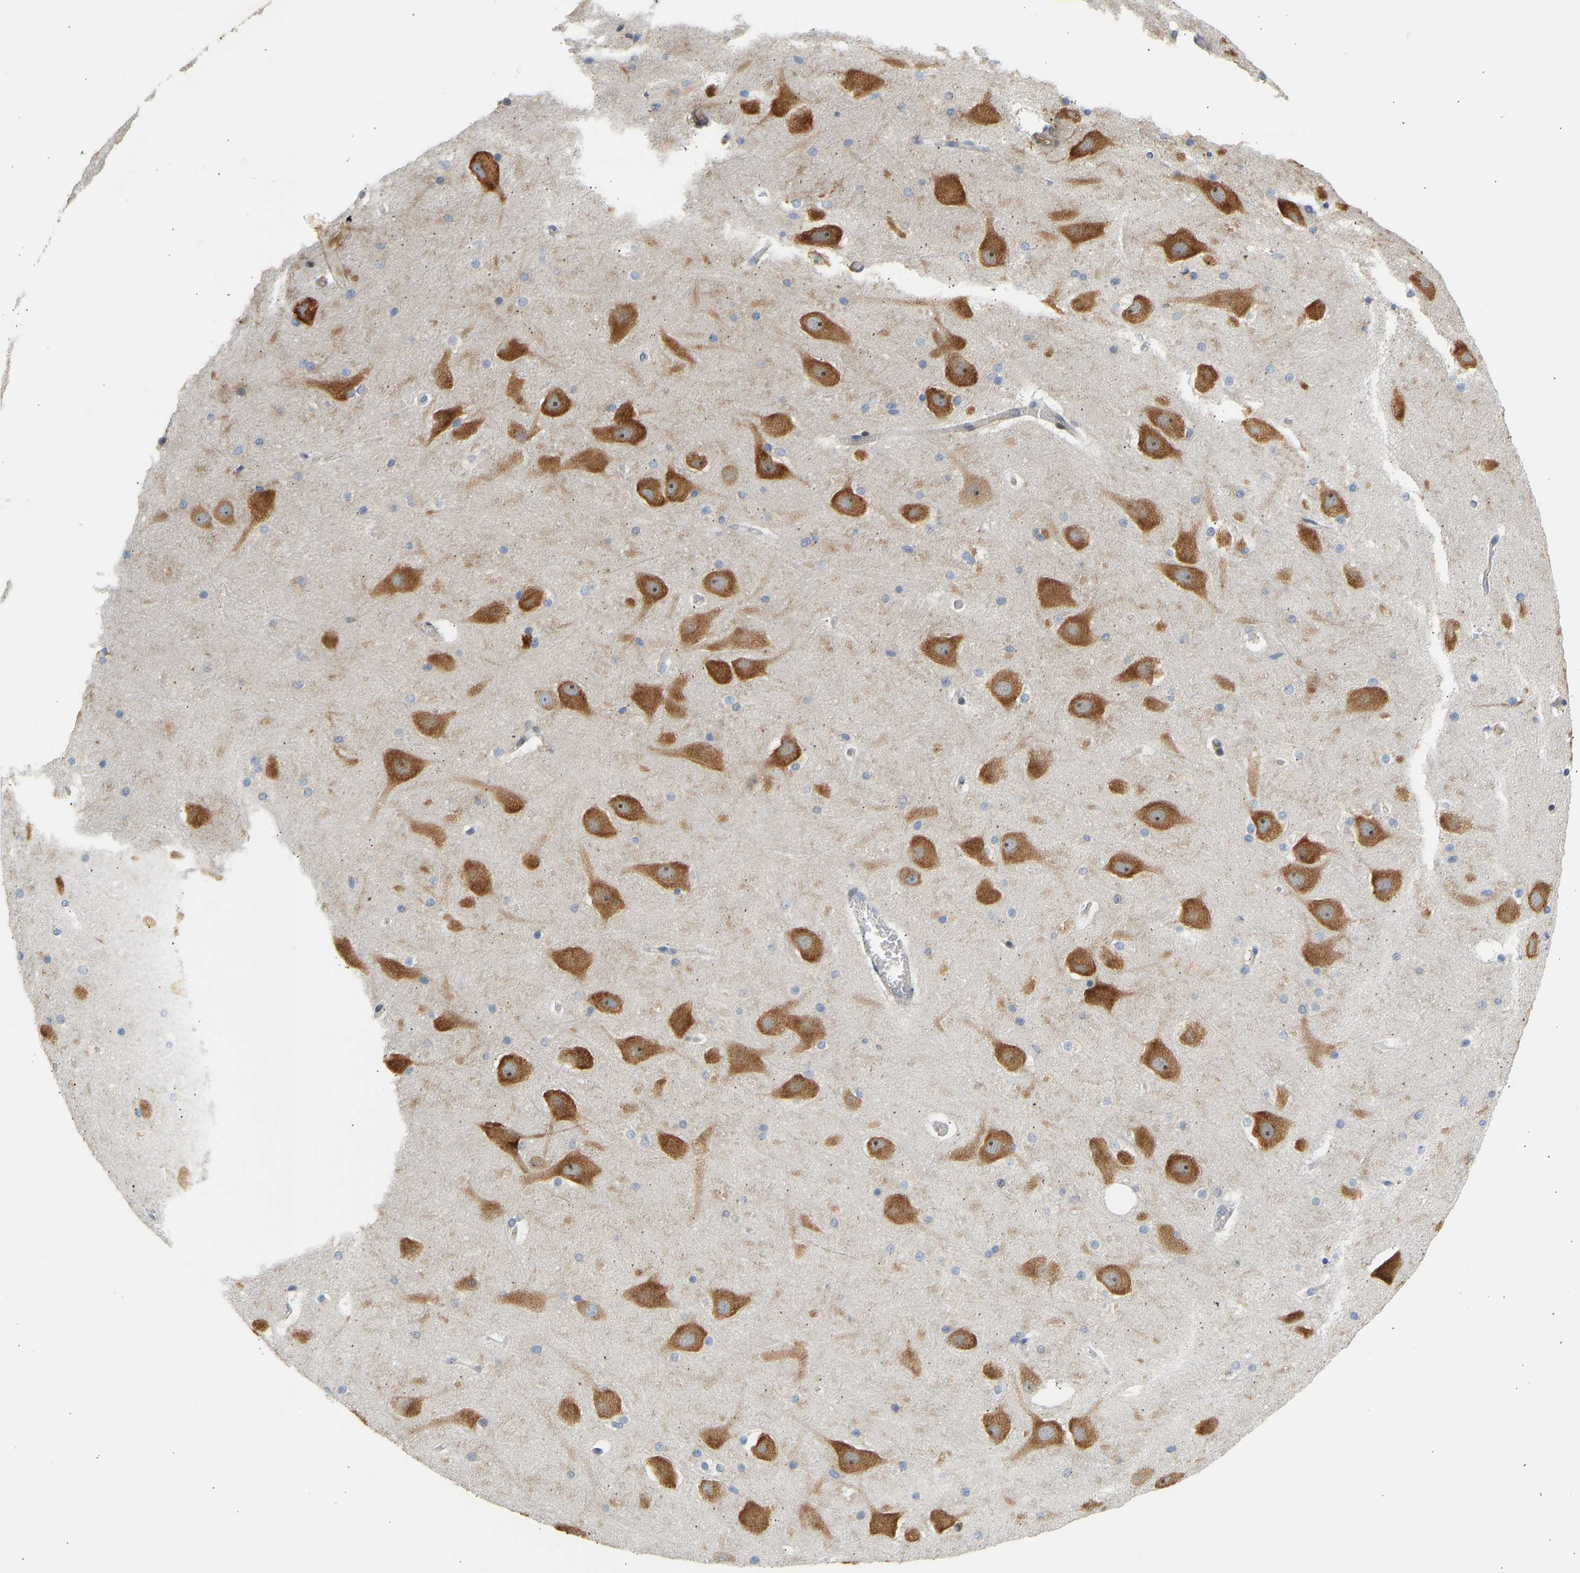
{"staining": {"intensity": "moderate", "quantity": "<25%", "location": "cytoplasmic/membranous"}, "tissue": "hippocampus", "cell_type": "Glial cells", "image_type": "normal", "snomed": [{"axis": "morphology", "description": "Normal tissue, NOS"}, {"axis": "topography", "description": "Hippocampus"}], "caption": "Protein expression analysis of unremarkable hippocampus reveals moderate cytoplasmic/membranous positivity in approximately <25% of glial cells. (brown staining indicates protein expression, while blue staining denotes nuclei).", "gene": "RPS14", "patient": {"sex": "male", "age": 45}}